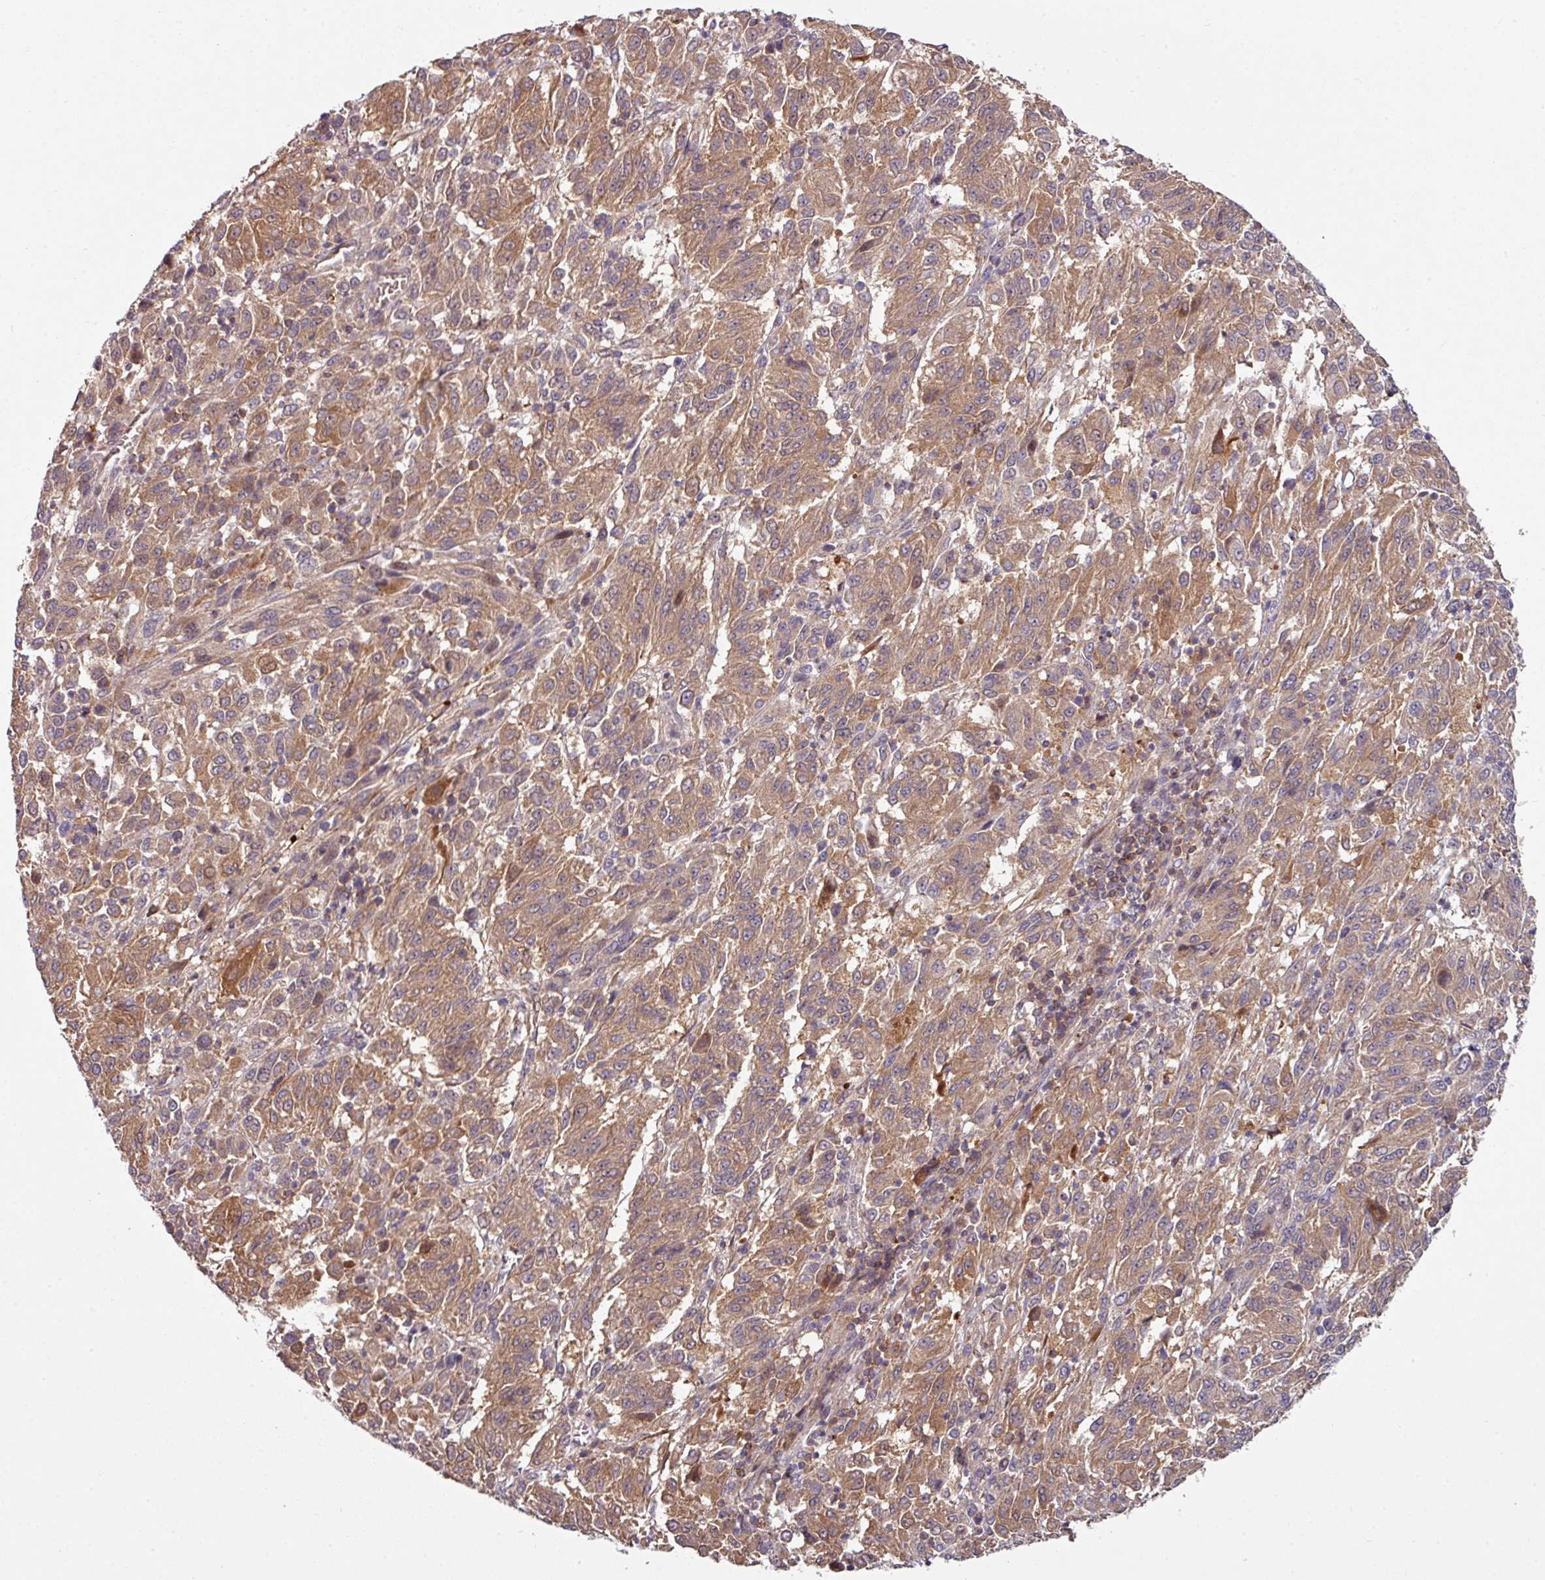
{"staining": {"intensity": "moderate", "quantity": ">75%", "location": "cytoplasmic/membranous"}, "tissue": "melanoma", "cell_type": "Tumor cells", "image_type": "cancer", "snomed": [{"axis": "morphology", "description": "Malignant melanoma, Metastatic site"}, {"axis": "topography", "description": "Lung"}], "caption": "Malignant melanoma (metastatic site) tissue displays moderate cytoplasmic/membranous expression in approximately >75% of tumor cells", "gene": "SLAMF6", "patient": {"sex": "male", "age": 64}}